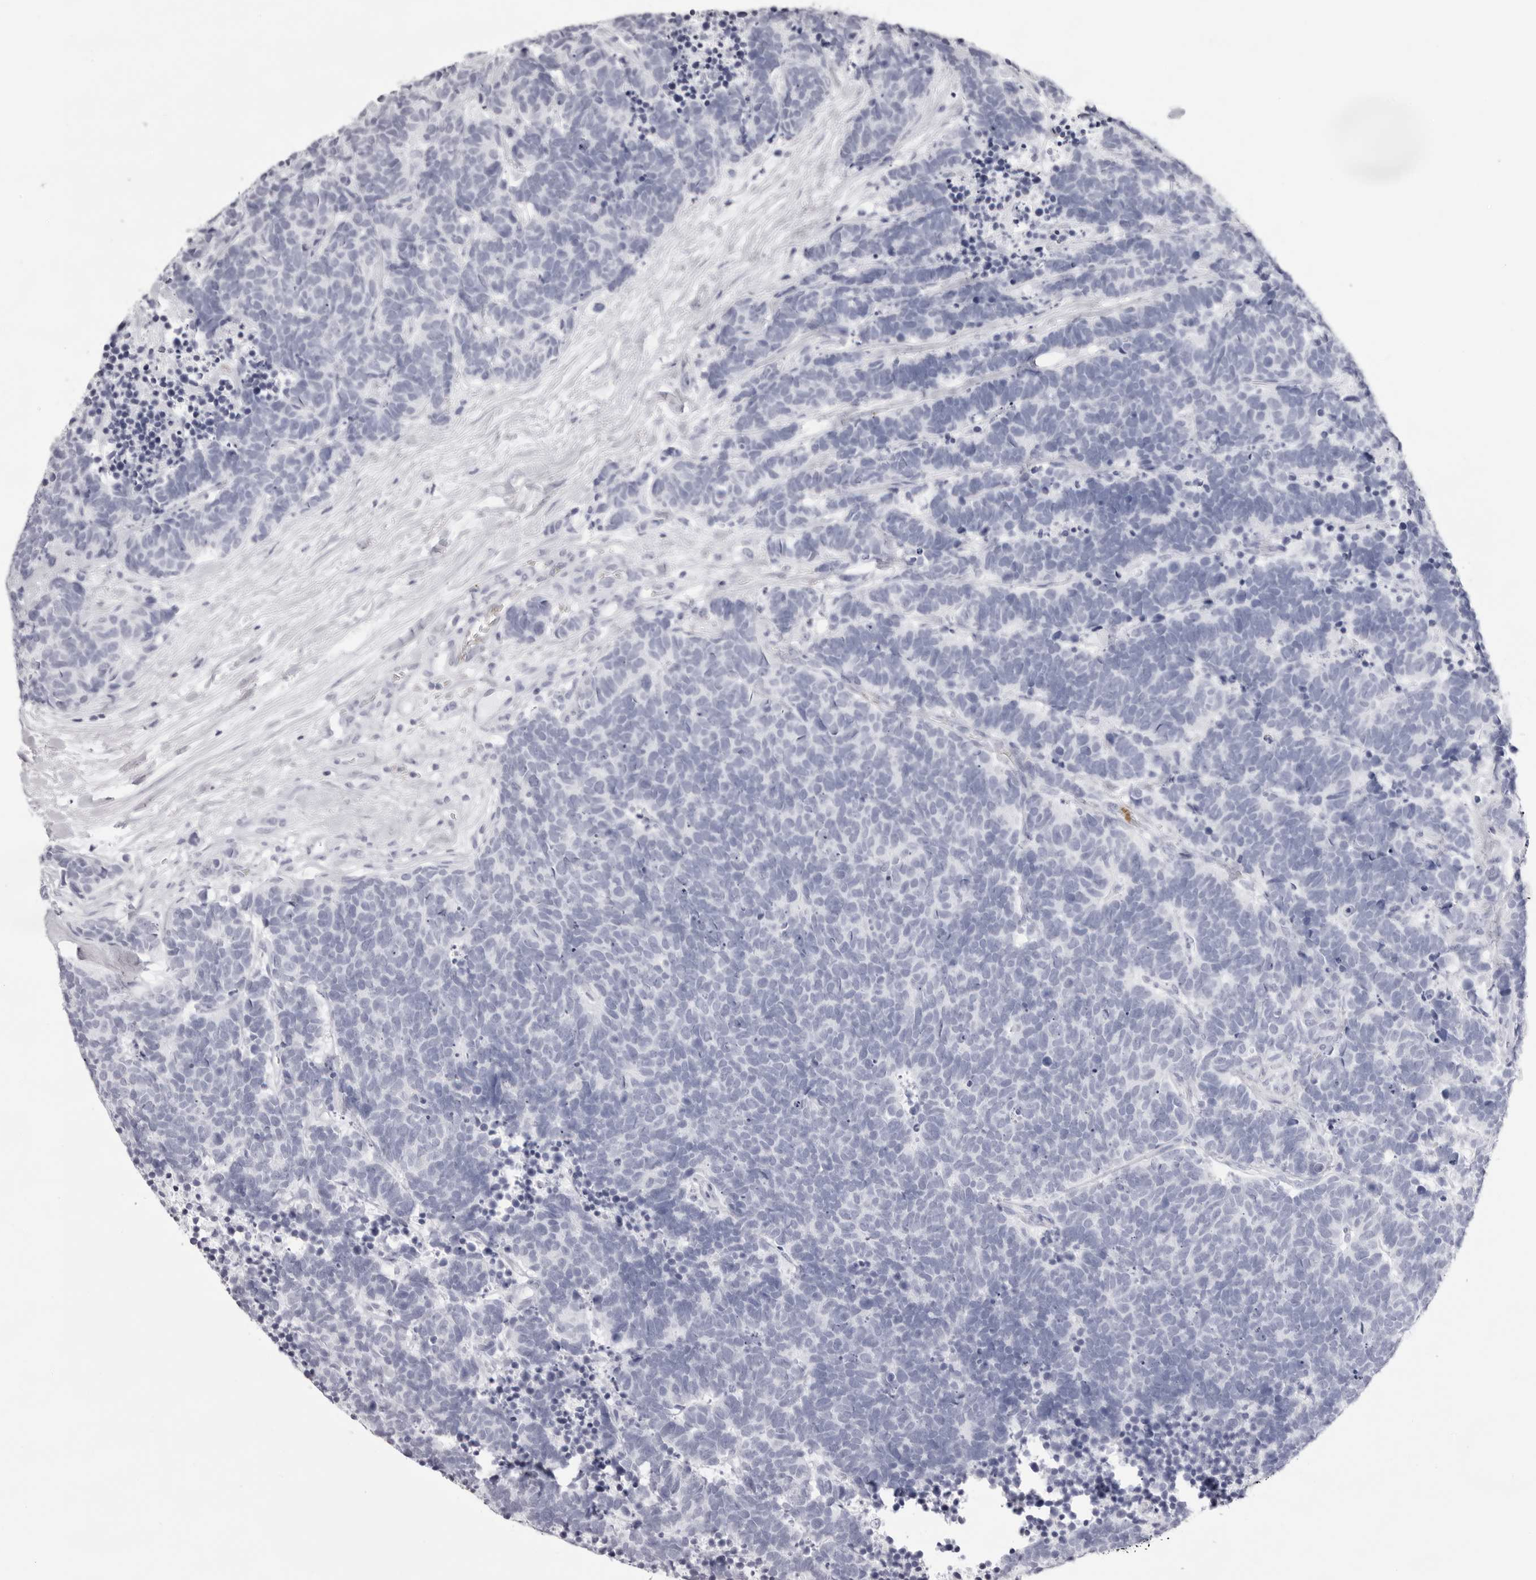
{"staining": {"intensity": "negative", "quantity": "none", "location": "none"}, "tissue": "carcinoid", "cell_type": "Tumor cells", "image_type": "cancer", "snomed": [{"axis": "morphology", "description": "Carcinoma, NOS"}, {"axis": "morphology", "description": "Carcinoid, malignant, NOS"}, {"axis": "topography", "description": "Urinary bladder"}], "caption": "Malignant carcinoid was stained to show a protein in brown. There is no significant positivity in tumor cells.", "gene": "SPTA1", "patient": {"sex": "male", "age": 57}}